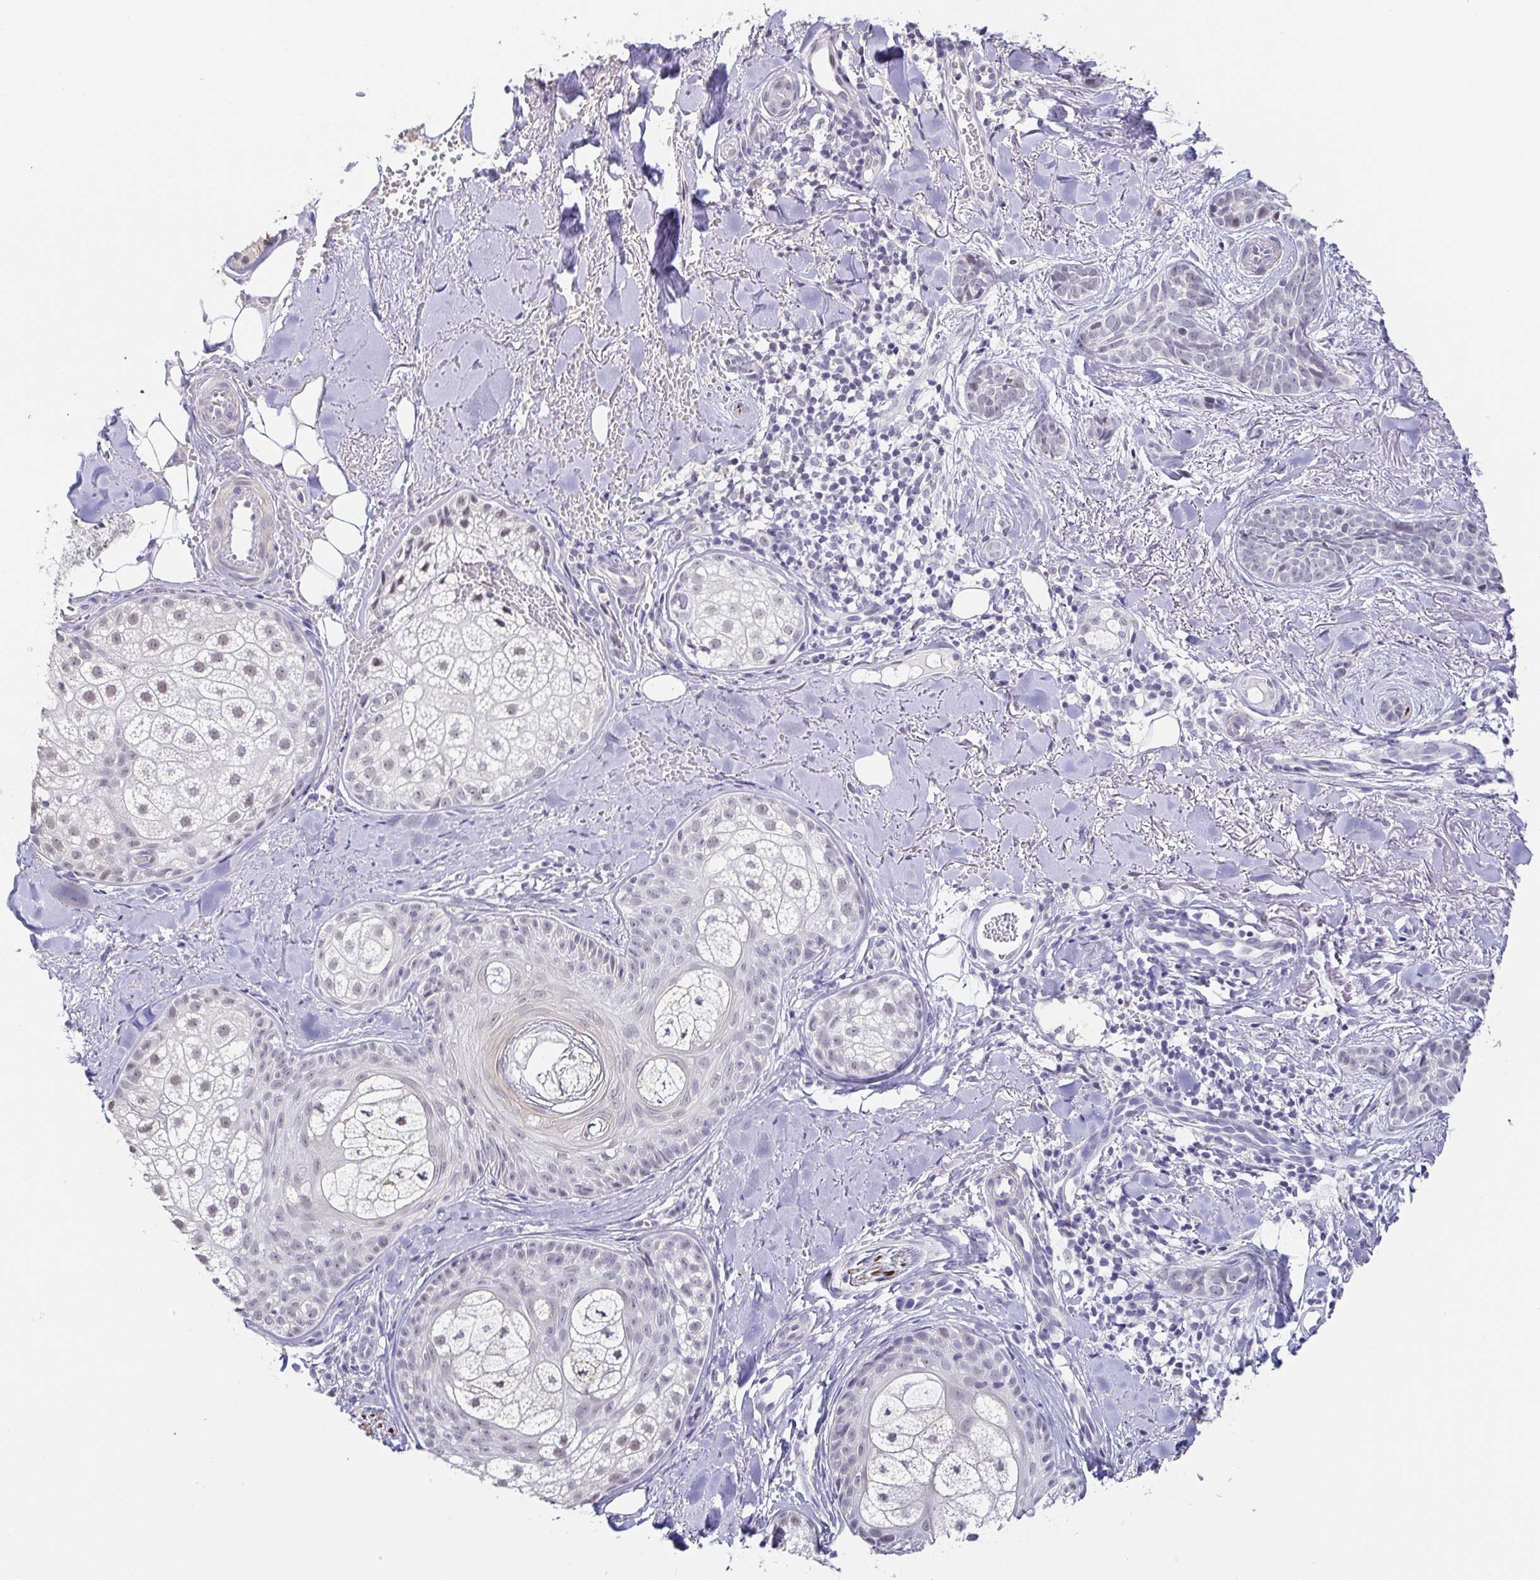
{"staining": {"intensity": "negative", "quantity": "none", "location": "none"}, "tissue": "skin cancer", "cell_type": "Tumor cells", "image_type": "cancer", "snomed": [{"axis": "morphology", "description": "Basal cell carcinoma"}, {"axis": "morphology", "description": "BCC, high aggressive"}, {"axis": "topography", "description": "Skin"}], "caption": "Immunohistochemical staining of human skin cancer (bcc,  high aggressive) demonstrates no significant expression in tumor cells.", "gene": "NEFH", "patient": {"sex": "female", "age": 79}}